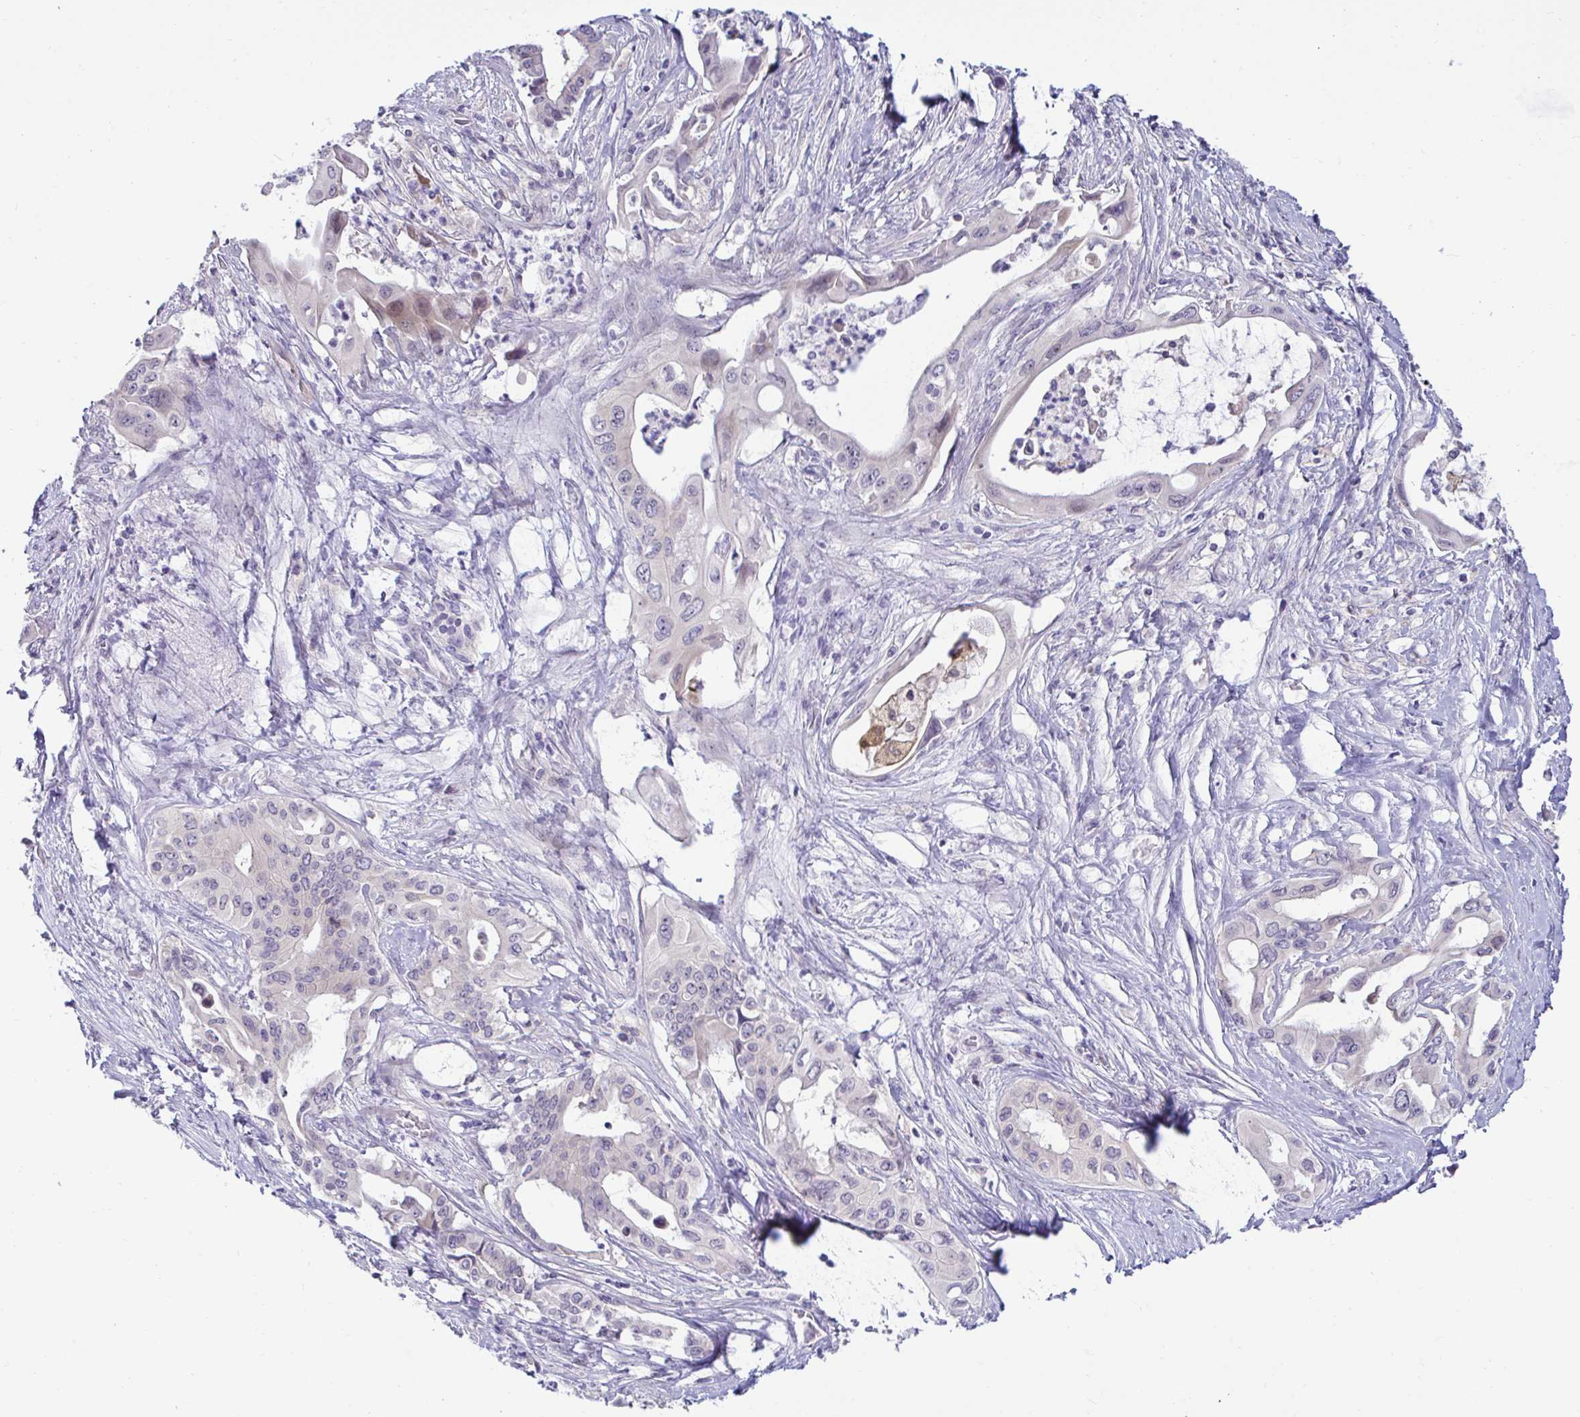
{"staining": {"intensity": "negative", "quantity": "none", "location": "none"}, "tissue": "pancreatic cancer", "cell_type": "Tumor cells", "image_type": "cancer", "snomed": [{"axis": "morphology", "description": "Adenocarcinoma, NOS"}, {"axis": "topography", "description": "Pancreas"}], "caption": "Immunohistochemistry (IHC) photomicrograph of neoplastic tissue: pancreatic cancer stained with DAB (3,3'-diaminobenzidine) exhibits no significant protein staining in tumor cells.", "gene": "GSTM1", "patient": {"sex": "female", "age": 77}}